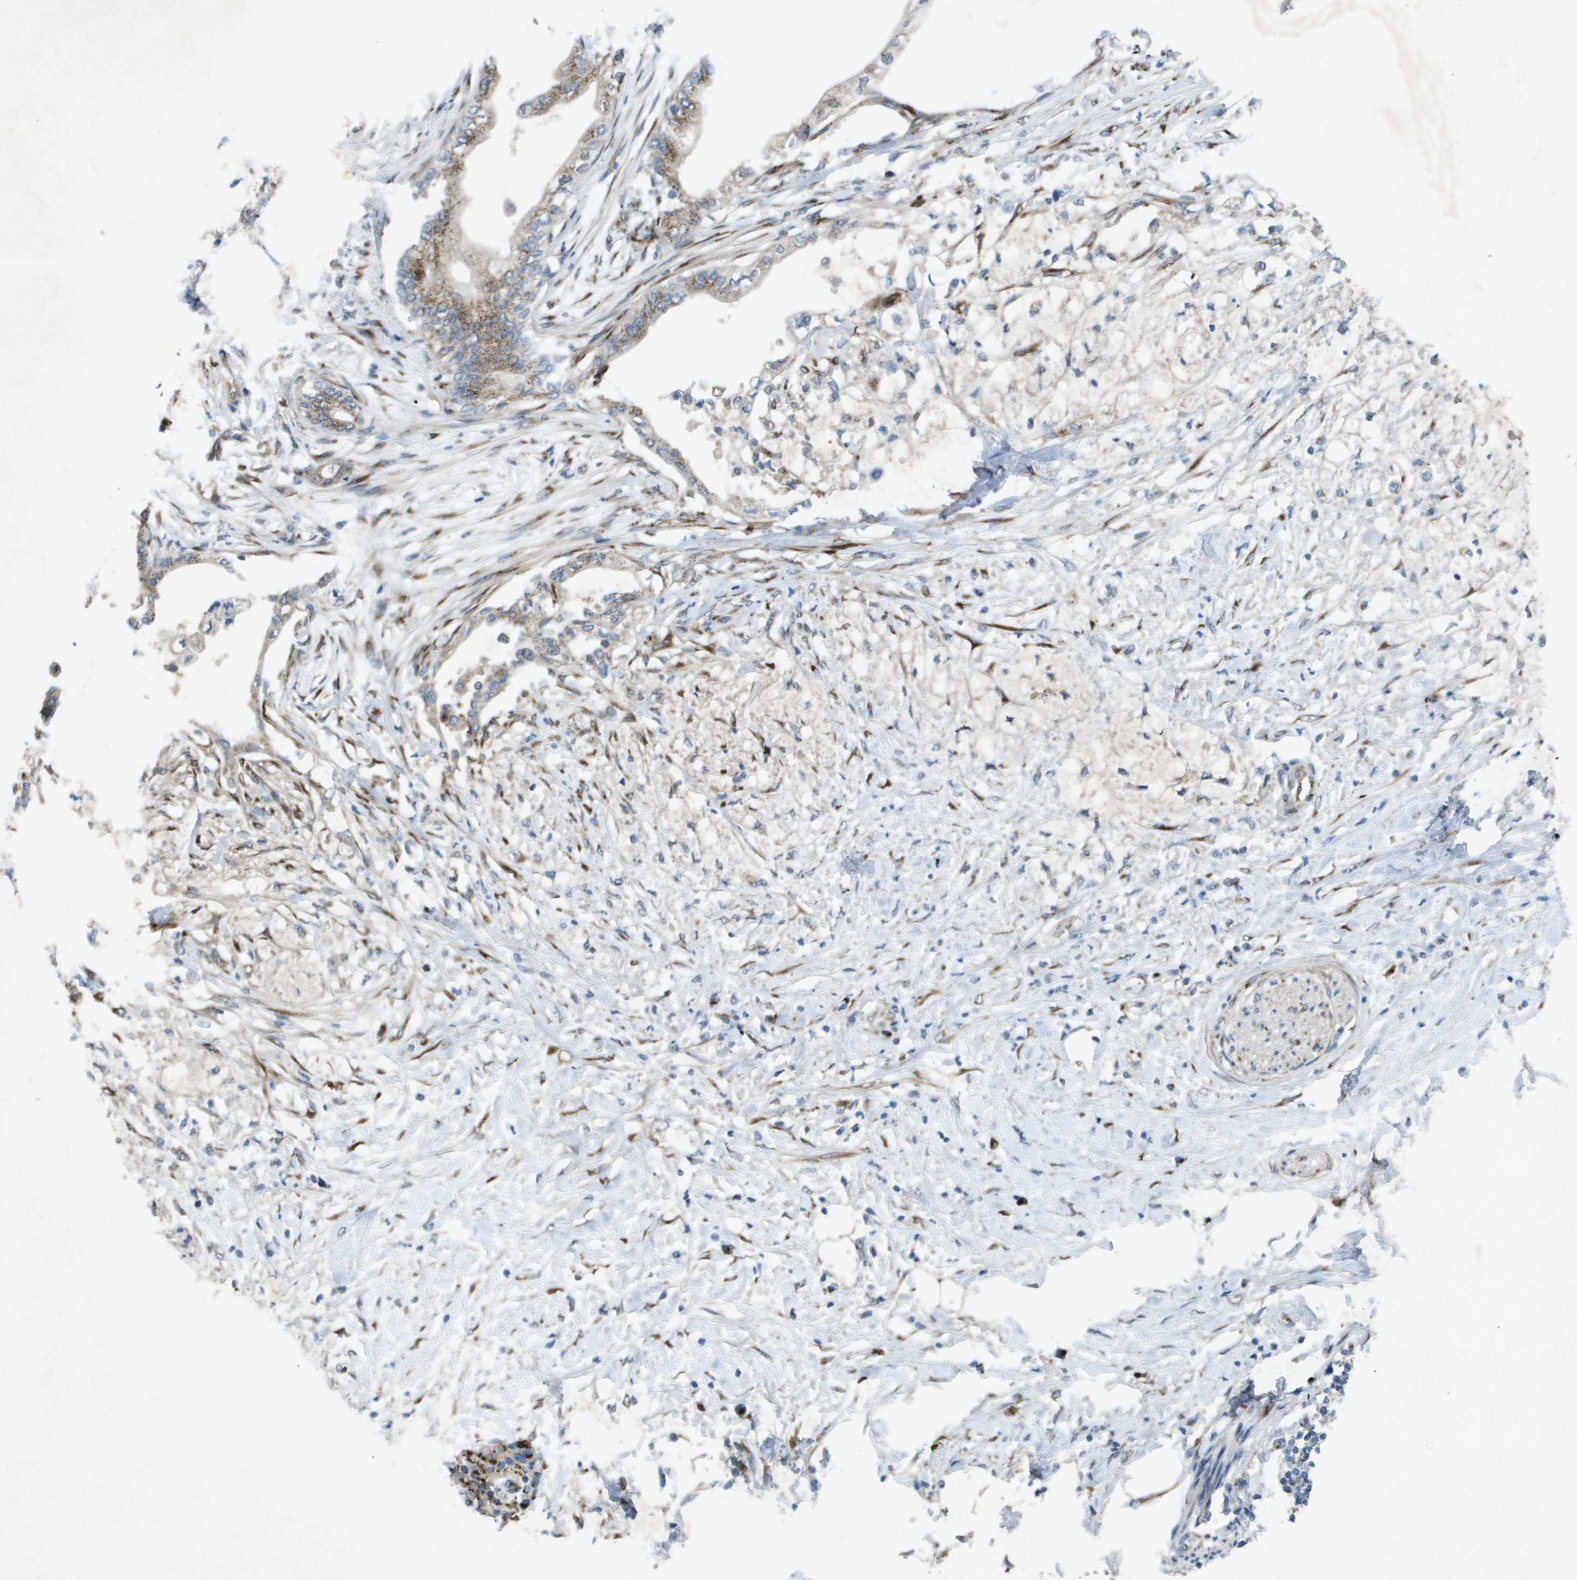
{"staining": {"intensity": "moderate", "quantity": ">75%", "location": "cytoplasmic/membranous"}, "tissue": "pancreatic cancer", "cell_type": "Tumor cells", "image_type": "cancer", "snomed": [{"axis": "morphology", "description": "Normal tissue, NOS"}, {"axis": "morphology", "description": "Adenocarcinoma, NOS"}, {"axis": "topography", "description": "Pancreas"}, {"axis": "topography", "description": "Duodenum"}], "caption": "Immunohistochemistry of pancreatic cancer (adenocarcinoma) reveals medium levels of moderate cytoplasmic/membranous staining in about >75% of tumor cells.", "gene": "QSOX2", "patient": {"sex": "female", "age": 60}}